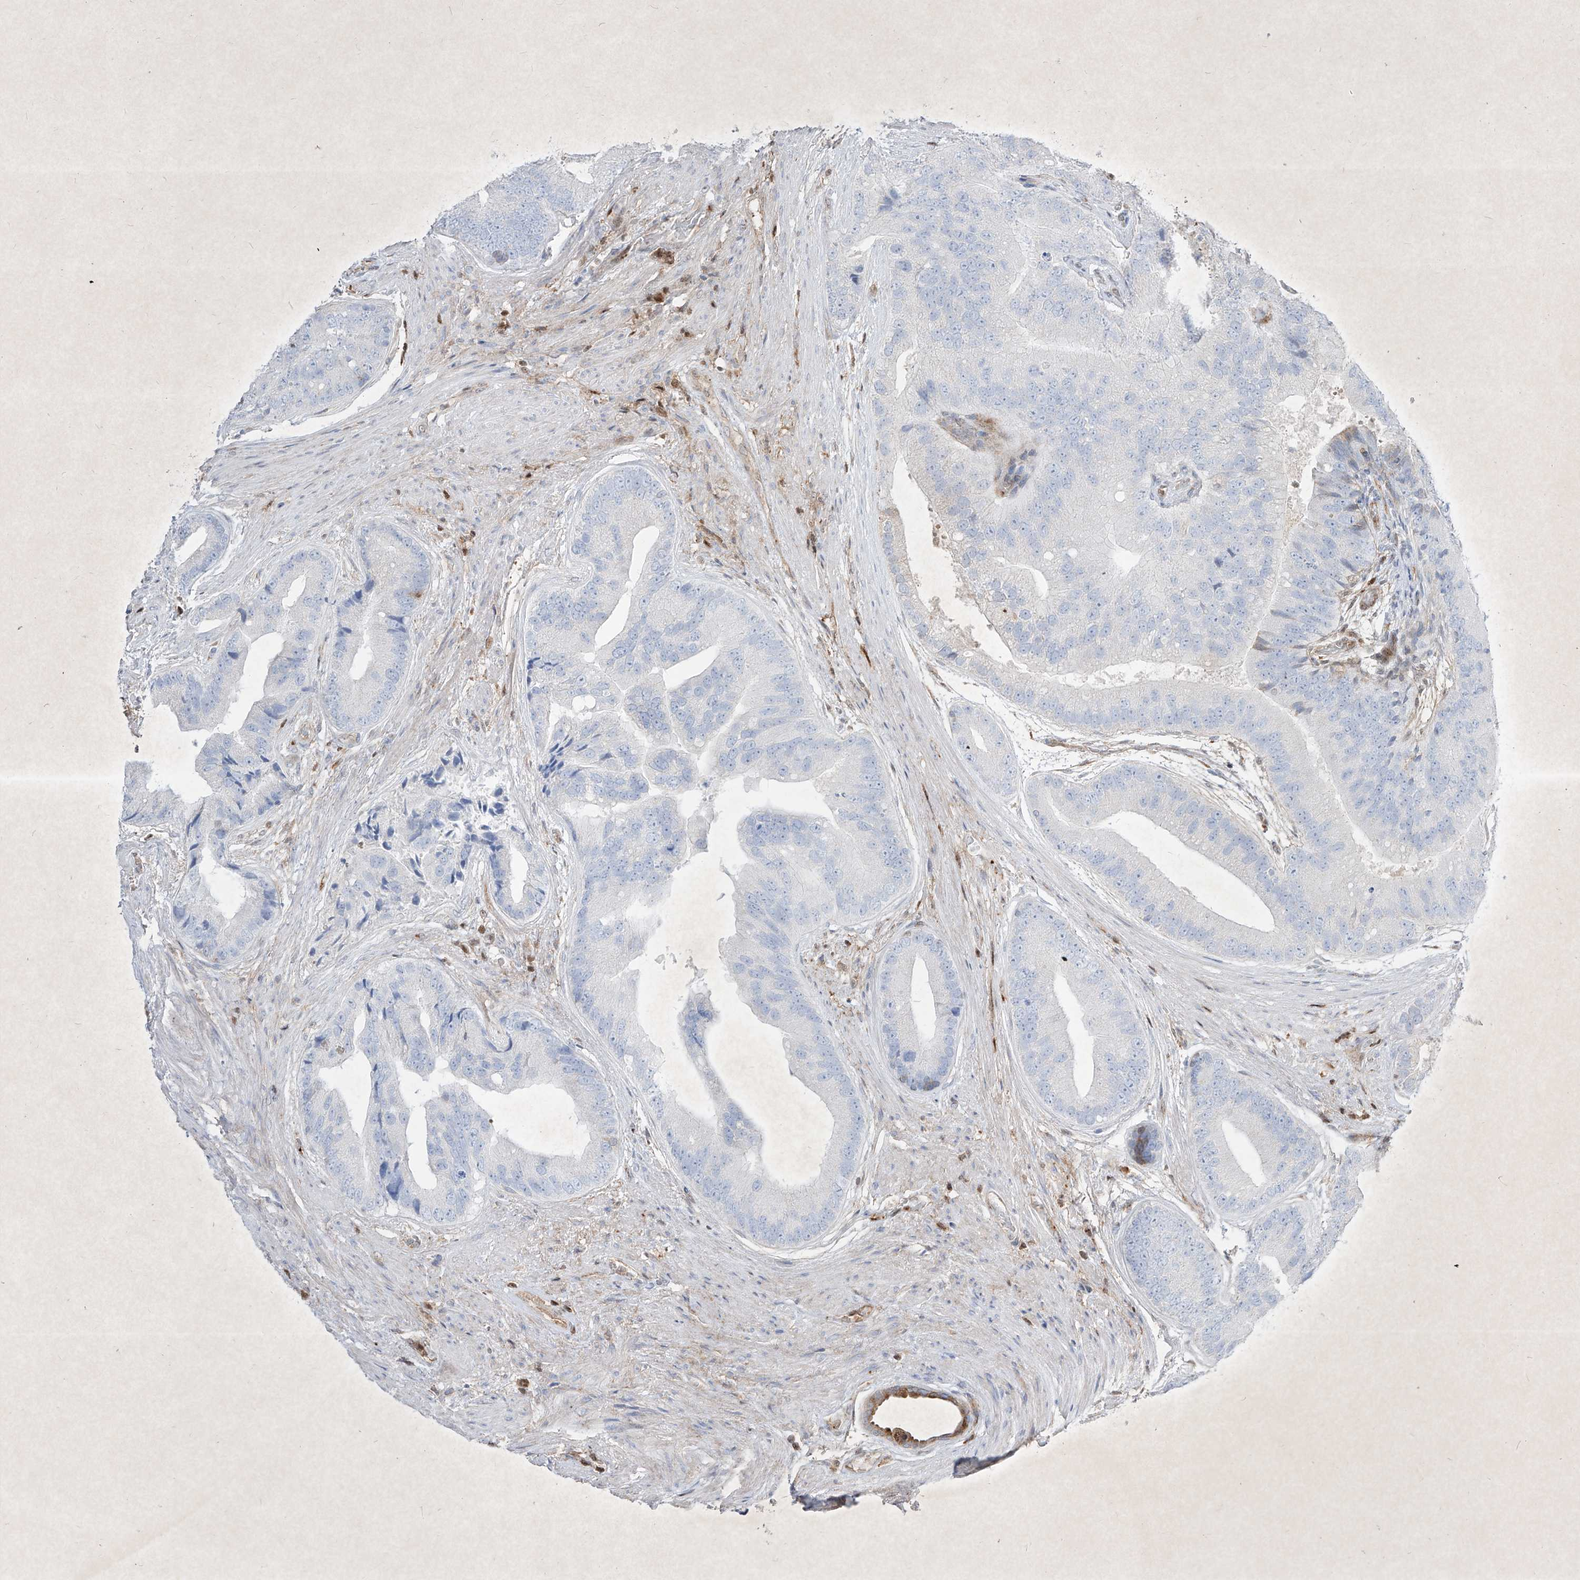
{"staining": {"intensity": "negative", "quantity": "none", "location": "none"}, "tissue": "prostate cancer", "cell_type": "Tumor cells", "image_type": "cancer", "snomed": [{"axis": "morphology", "description": "Adenocarcinoma, High grade"}, {"axis": "topography", "description": "Prostate"}], "caption": "The micrograph shows no staining of tumor cells in prostate cancer.", "gene": "PSMB10", "patient": {"sex": "male", "age": 70}}